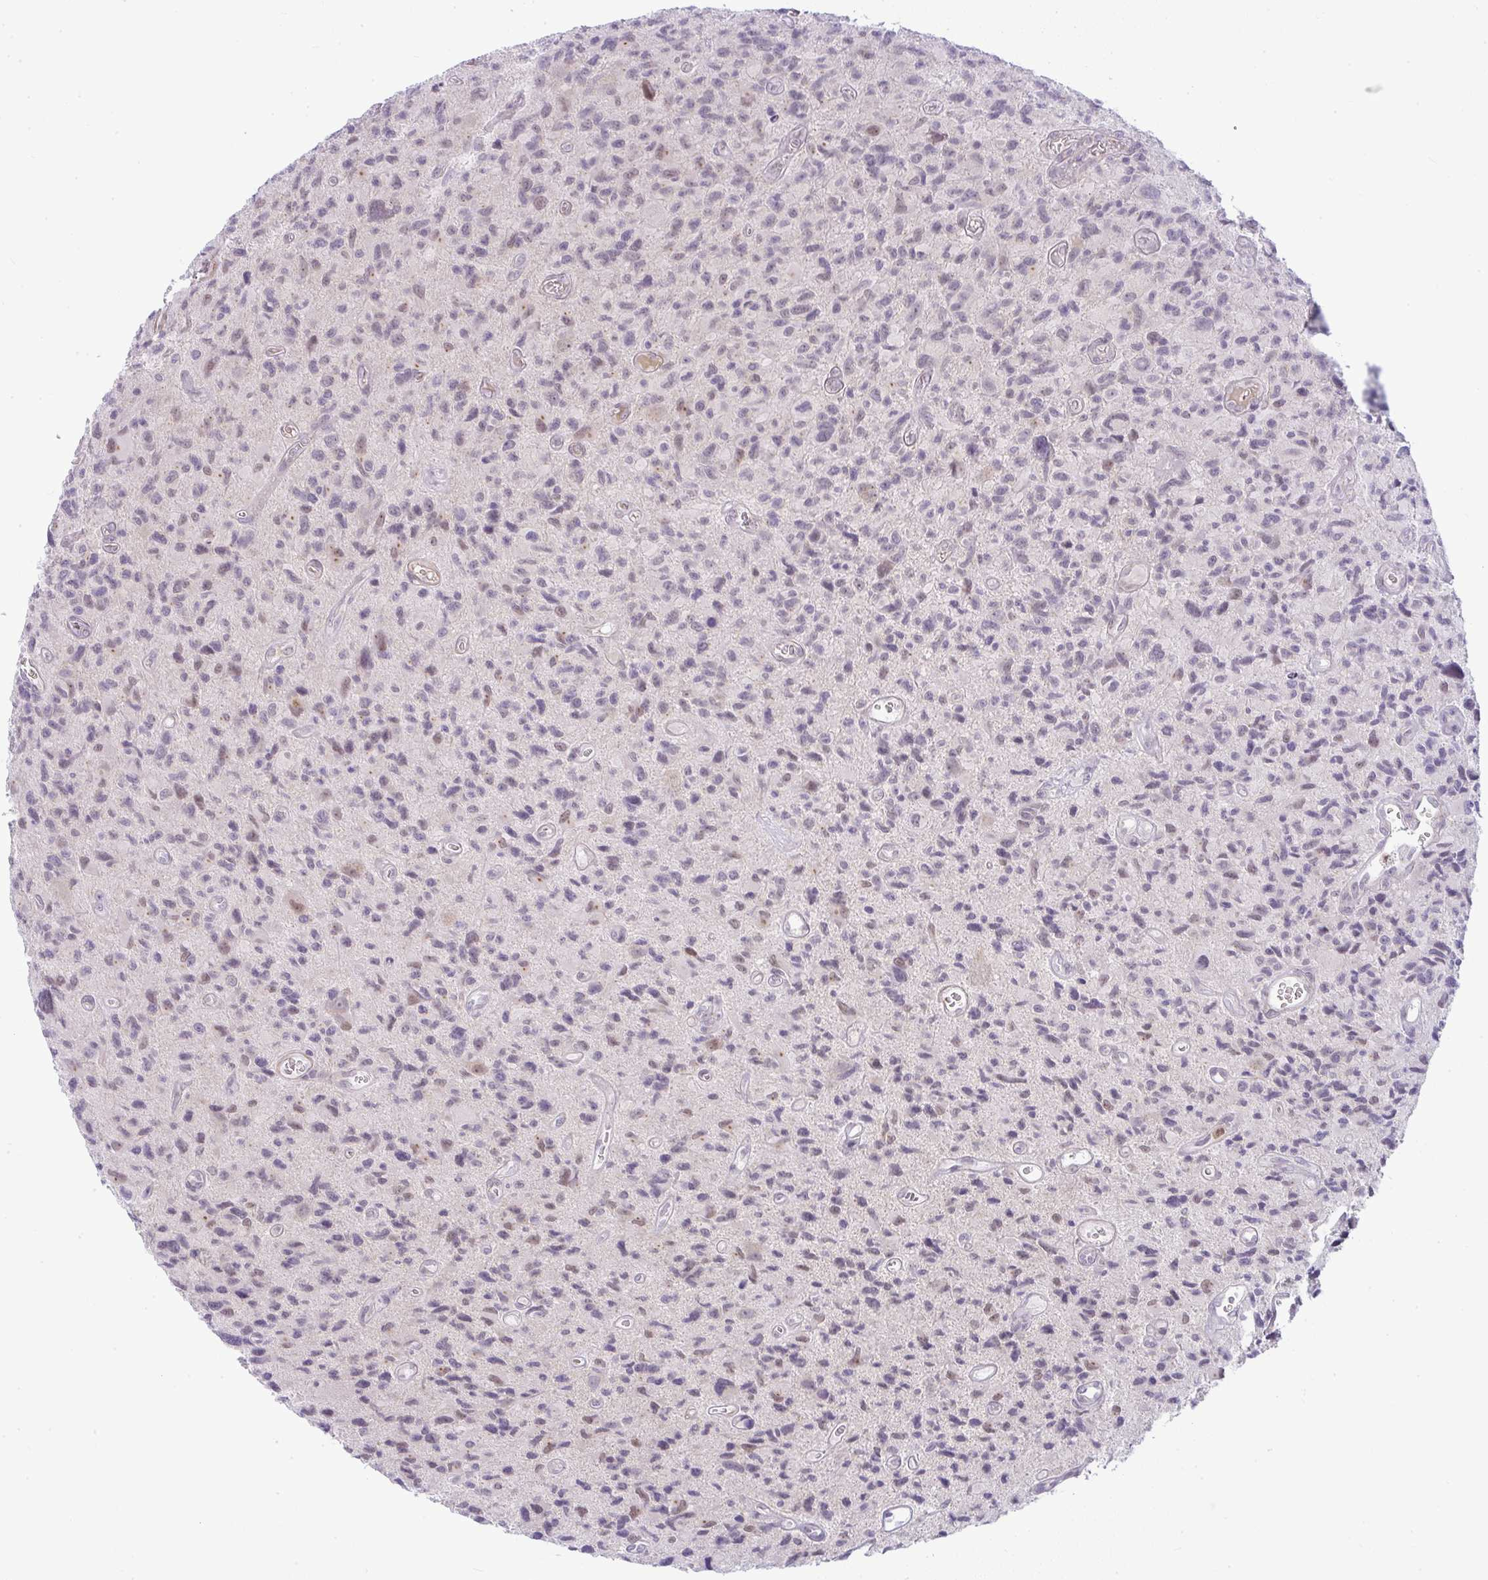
{"staining": {"intensity": "negative", "quantity": "none", "location": "none"}, "tissue": "glioma", "cell_type": "Tumor cells", "image_type": "cancer", "snomed": [{"axis": "morphology", "description": "Glioma, malignant, High grade"}, {"axis": "topography", "description": "Brain"}], "caption": "Image shows no significant protein positivity in tumor cells of malignant glioma (high-grade).", "gene": "DZIP1", "patient": {"sex": "male", "age": 76}}